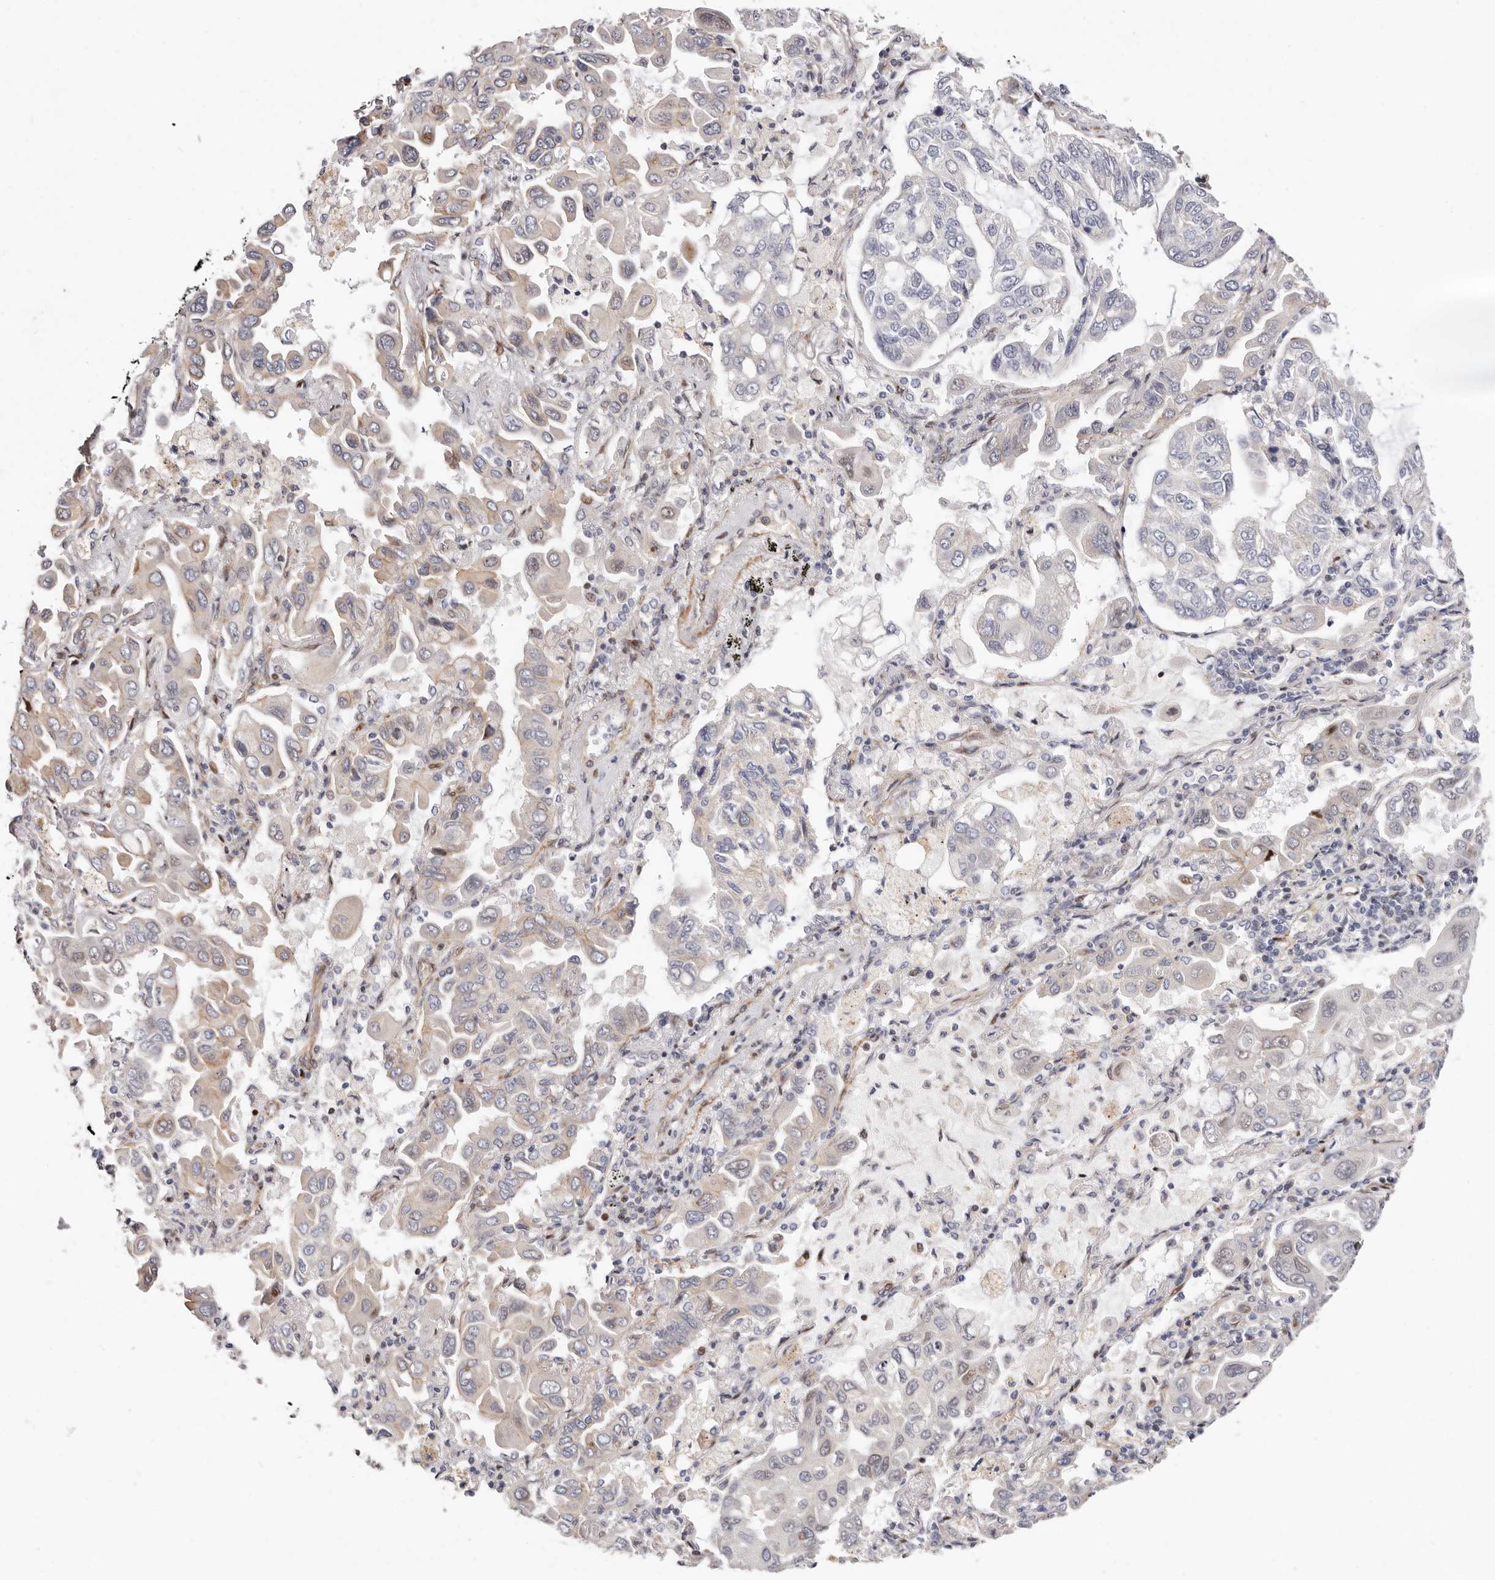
{"staining": {"intensity": "weak", "quantity": "<25%", "location": "cytoplasmic/membranous,nuclear"}, "tissue": "lung cancer", "cell_type": "Tumor cells", "image_type": "cancer", "snomed": [{"axis": "morphology", "description": "Adenocarcinoma, NOS"}, {"axis": "topography", "description": "Lung"}], "caption": "Photomicrograph shows no significant protein positivity in tumor cells of lung cancer (adenocarcinoma).", "gene": "EPHX3", "patient": {"sex": "male", "age": 64}}